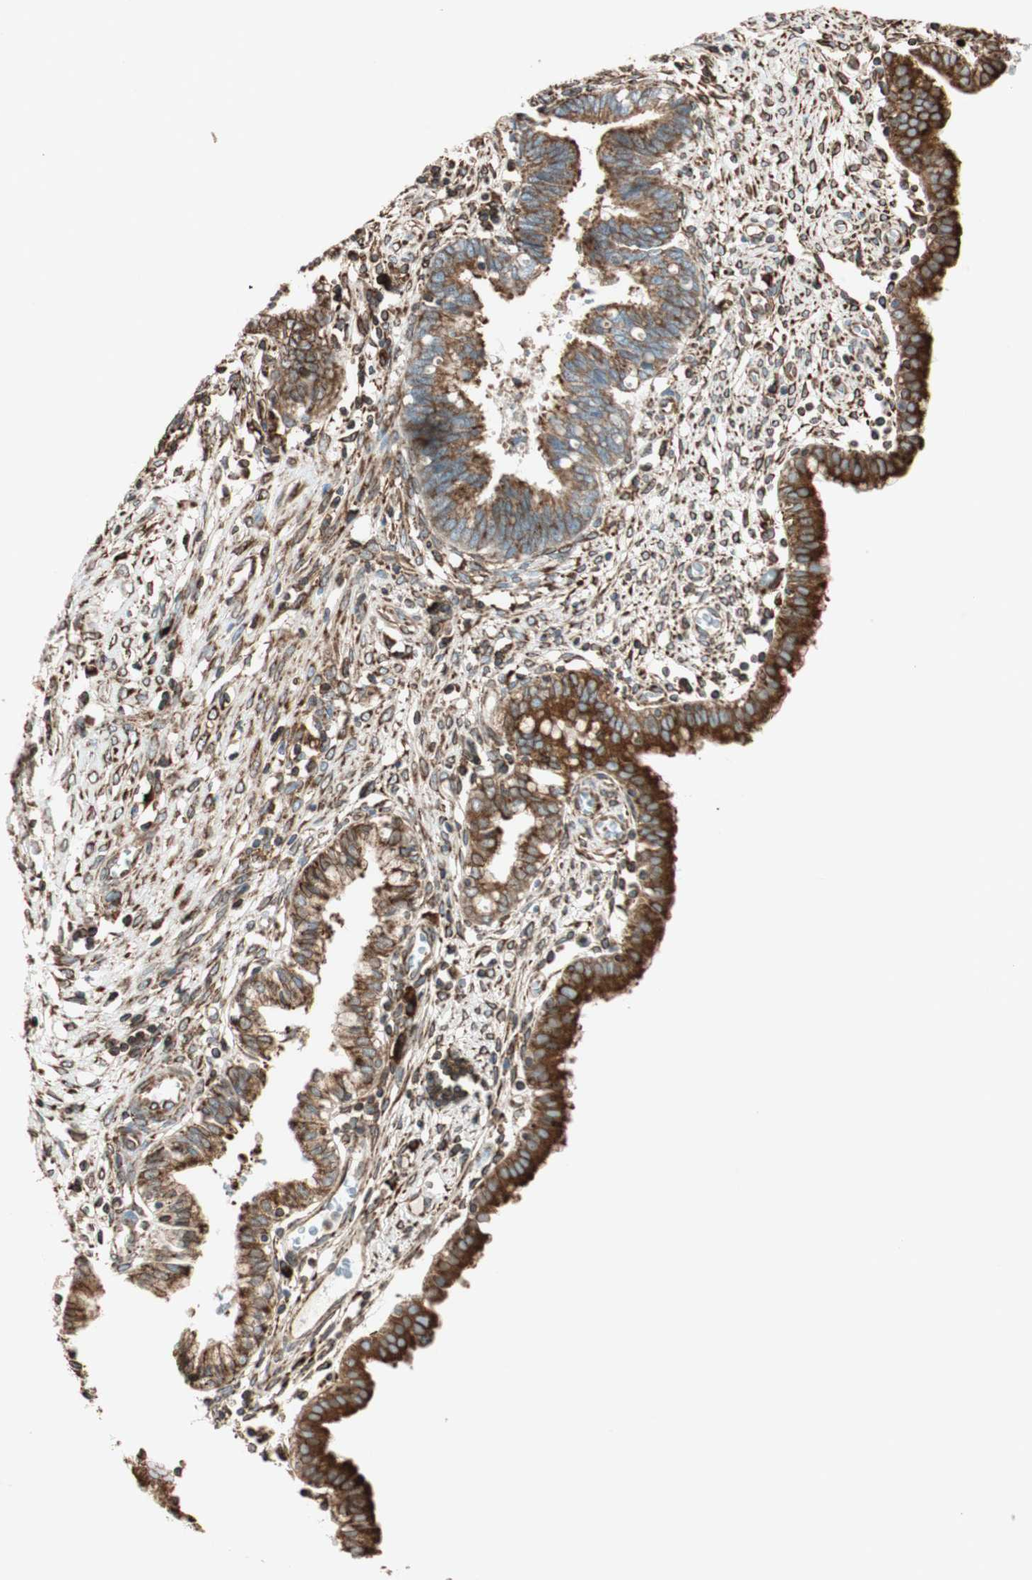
{"staining": {"intensity": "moderate", "quantity": ">75%", "location": "cytoplasmic/membranous"}, "tissue": "cervical cancer", "cell_type": "Tumor cells", "image_type": "cancer", "snomed": [{"axis": "morphology", "description": "Adenocarcinoma, NOS"}, {"axis": "topography", "description": "Cervix"}], "caption": "Immunohistochemical staining of cervical cancer (adenocarcinoma) displays moderate cytoplasmic/membranous protein positivity in approximately >75% of tumor cells.", "gene": "PRKCSH", "patient": {"sex": "female", "age": 44}}